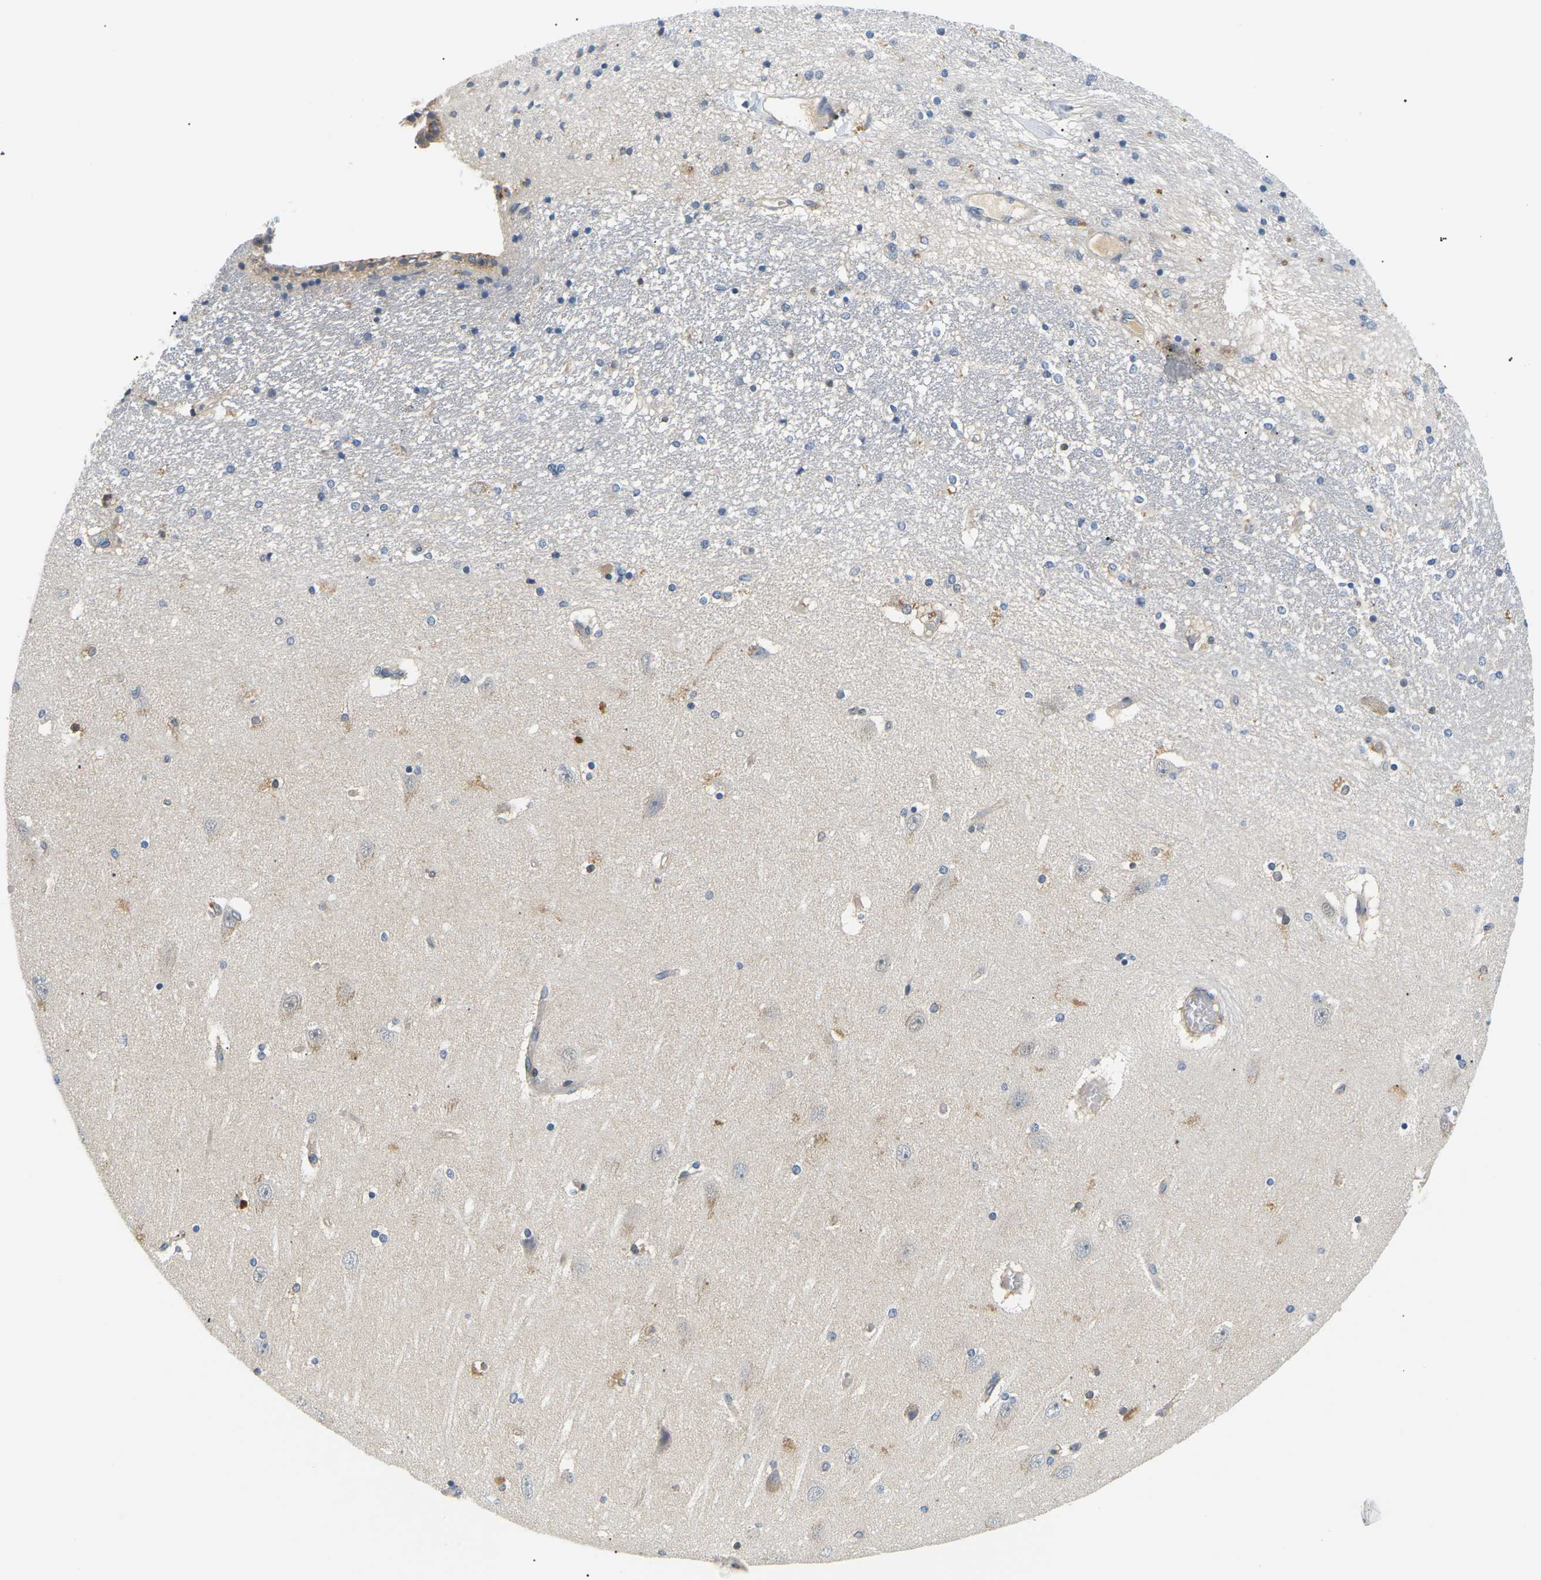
{"staining": {"intensity": "moderate", "quantity": "<25%", "location": "cytoplasmic/membranous"}, "tissue": "hippocampus", "cell_type": "Glial cells", "image_type": "normal", "snomed": [{"axis": "morphology", "description": "Normal tissue, NOS"}, {"axis": "topography", "description": "Hippocampus"}], "caption": "Immunohistochemical staining of unremarkable human hippocampus displays <25% levels of moderate cytoplasmic/membranous protein expression in approximately <25% of glial cells.", "gene": "EVA1C", "patient": {"sex": "female", "age": 54}}